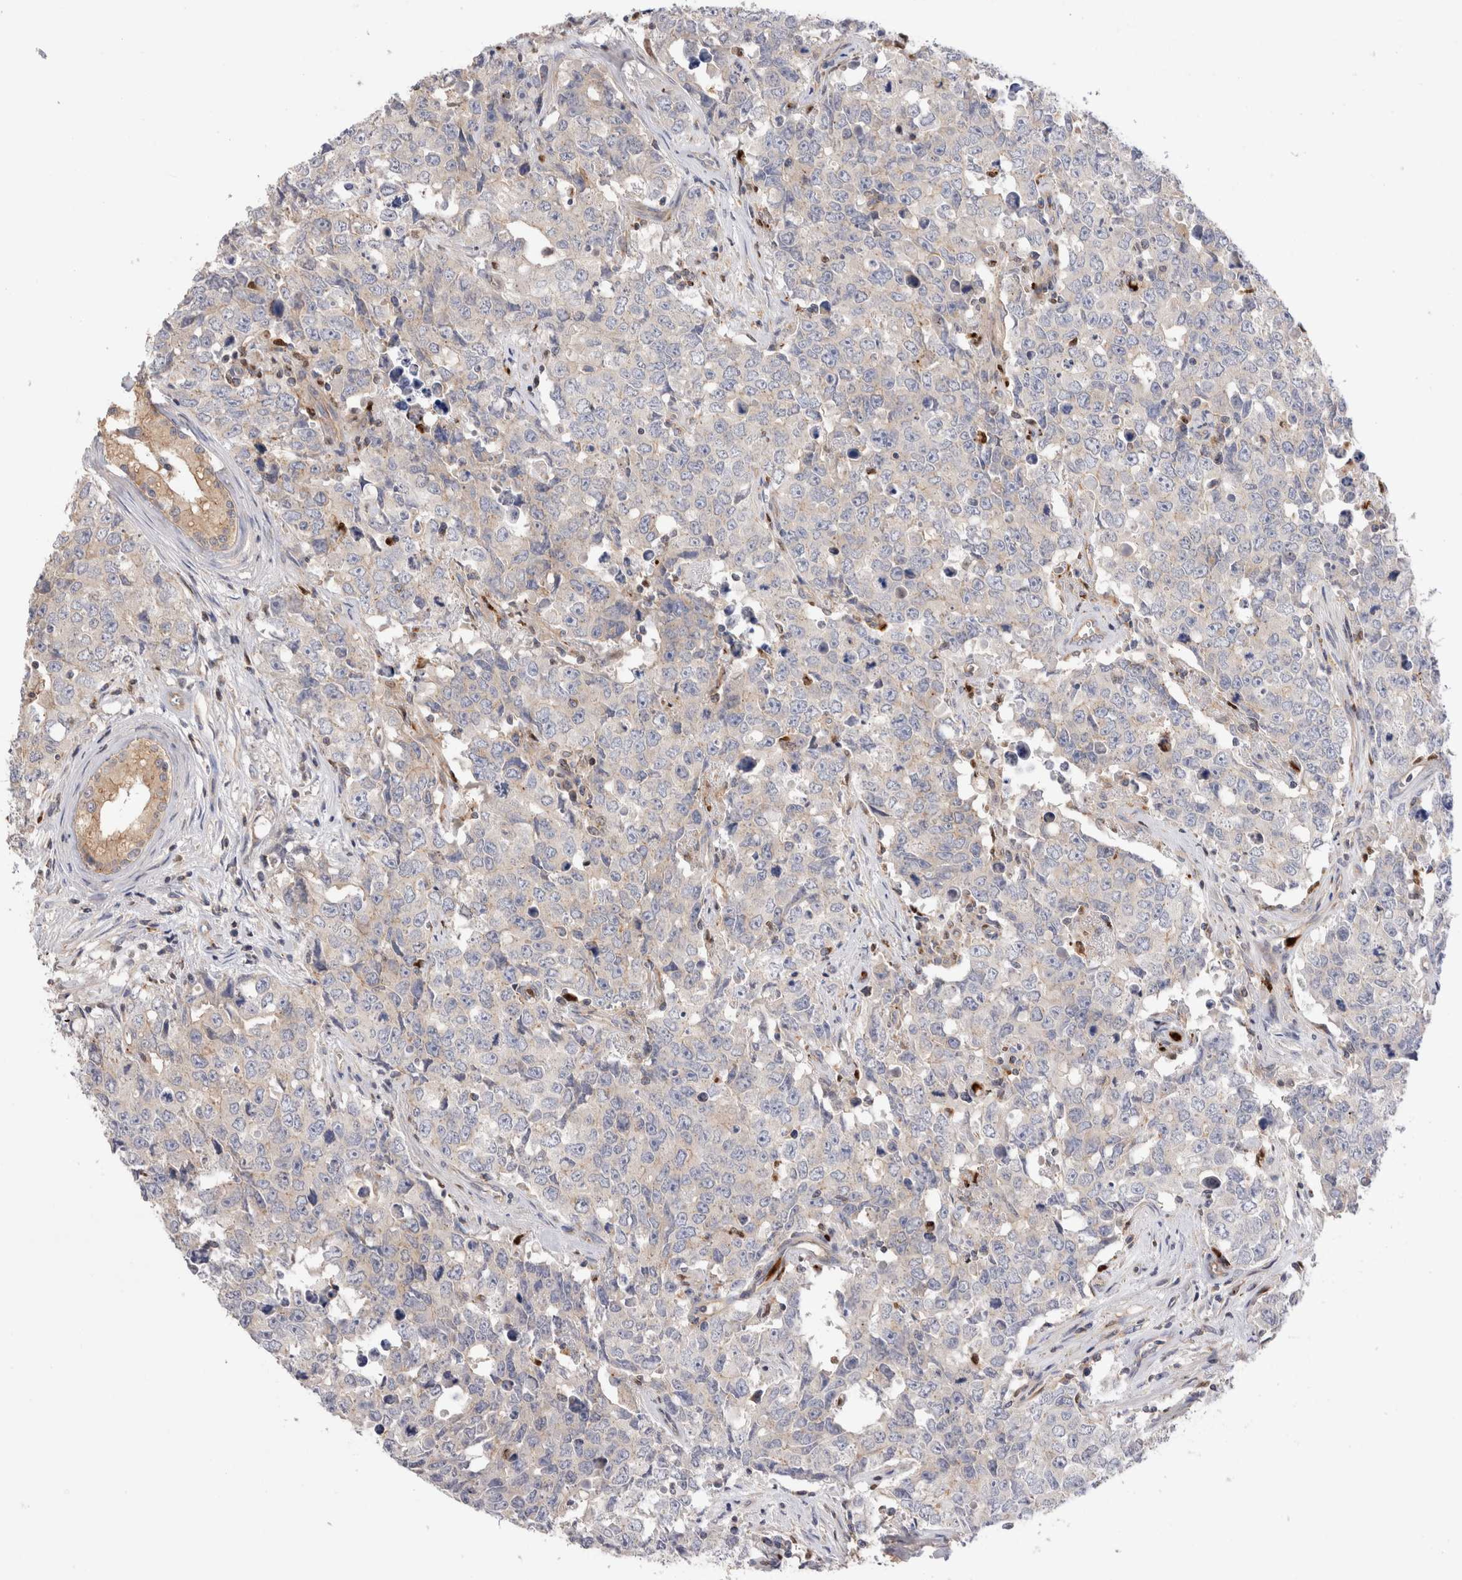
{"staining": {"intensity": "negative", "quantity": "none", "location": "none"}, "tissue": "testis cancer", "cell_type": "Tumor cells", "image_type": "cancer", "snomed": [{"axis": "morphology", "description": "Carcinoma, Embryonal, NOS"}, {"axis": "topography", "description": "Testis"}], "caption": "The immunohistochemistry micrograph has no significant expression in tumor cells of testis cancer (embryonal carcinoma) tissue. (Brightfield microscopy of DAB (3,3'-diaminobenzidine) IHC at high magnification).", "gene": "NXT2", "patient": {"sex": "male", "age": 28}}